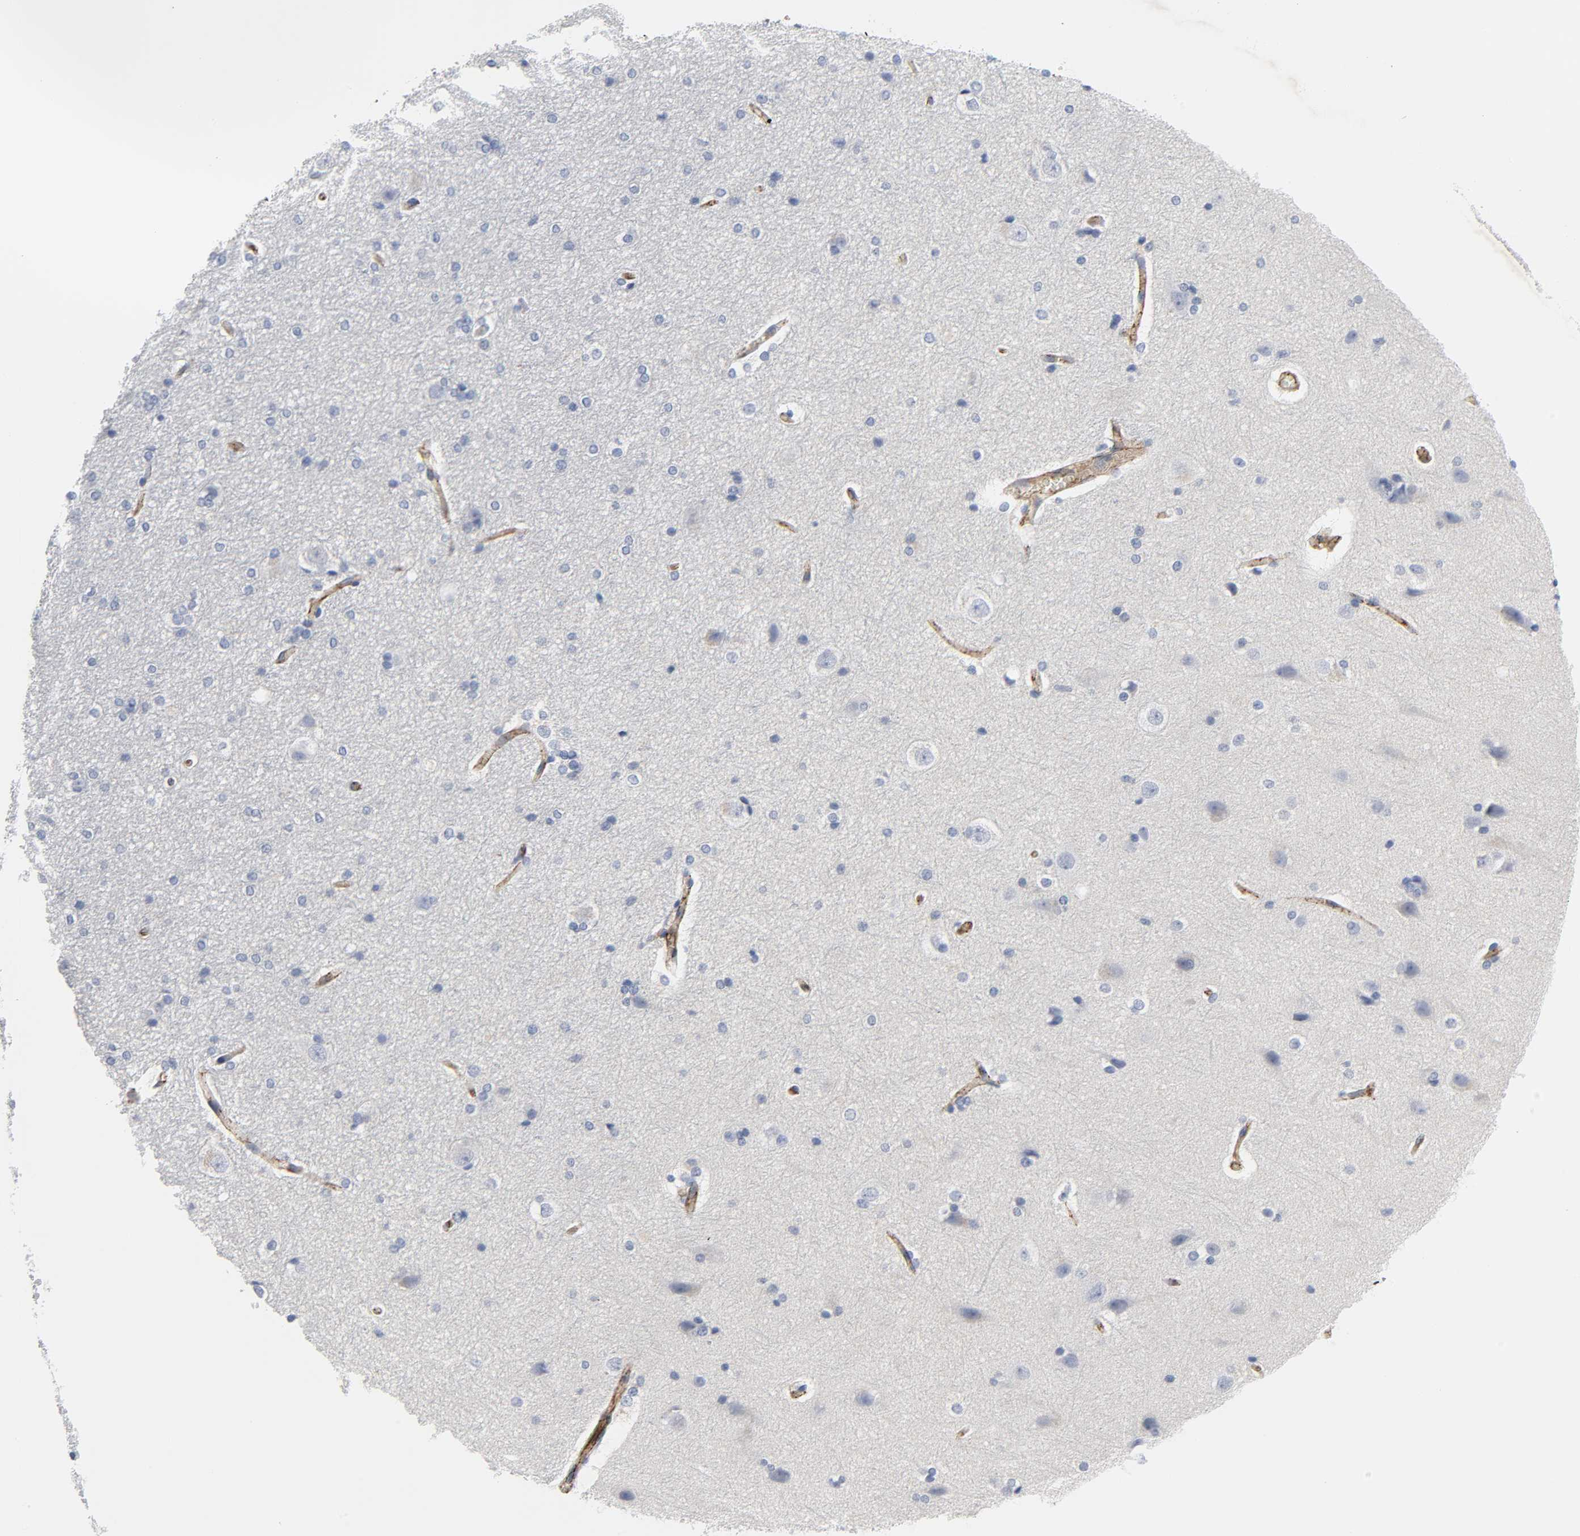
{"staining": {"intensity": "negative", "quantity": "none", "location": "none"}, "tissue": "hippocampus", "cell_type": "Glial cells", "image_type": "normal", "snomed": [{"axis": "morphology", "description": "Normal tissue, NOS"}, {"axis": "topography", "description": "Hippocampus"}], "caption": "The photomicrograph demonstrates no staining of glial cells in normal hippocampus.", "gene": "PECAM1", "patient": {"sex": "female", "age": 19}}